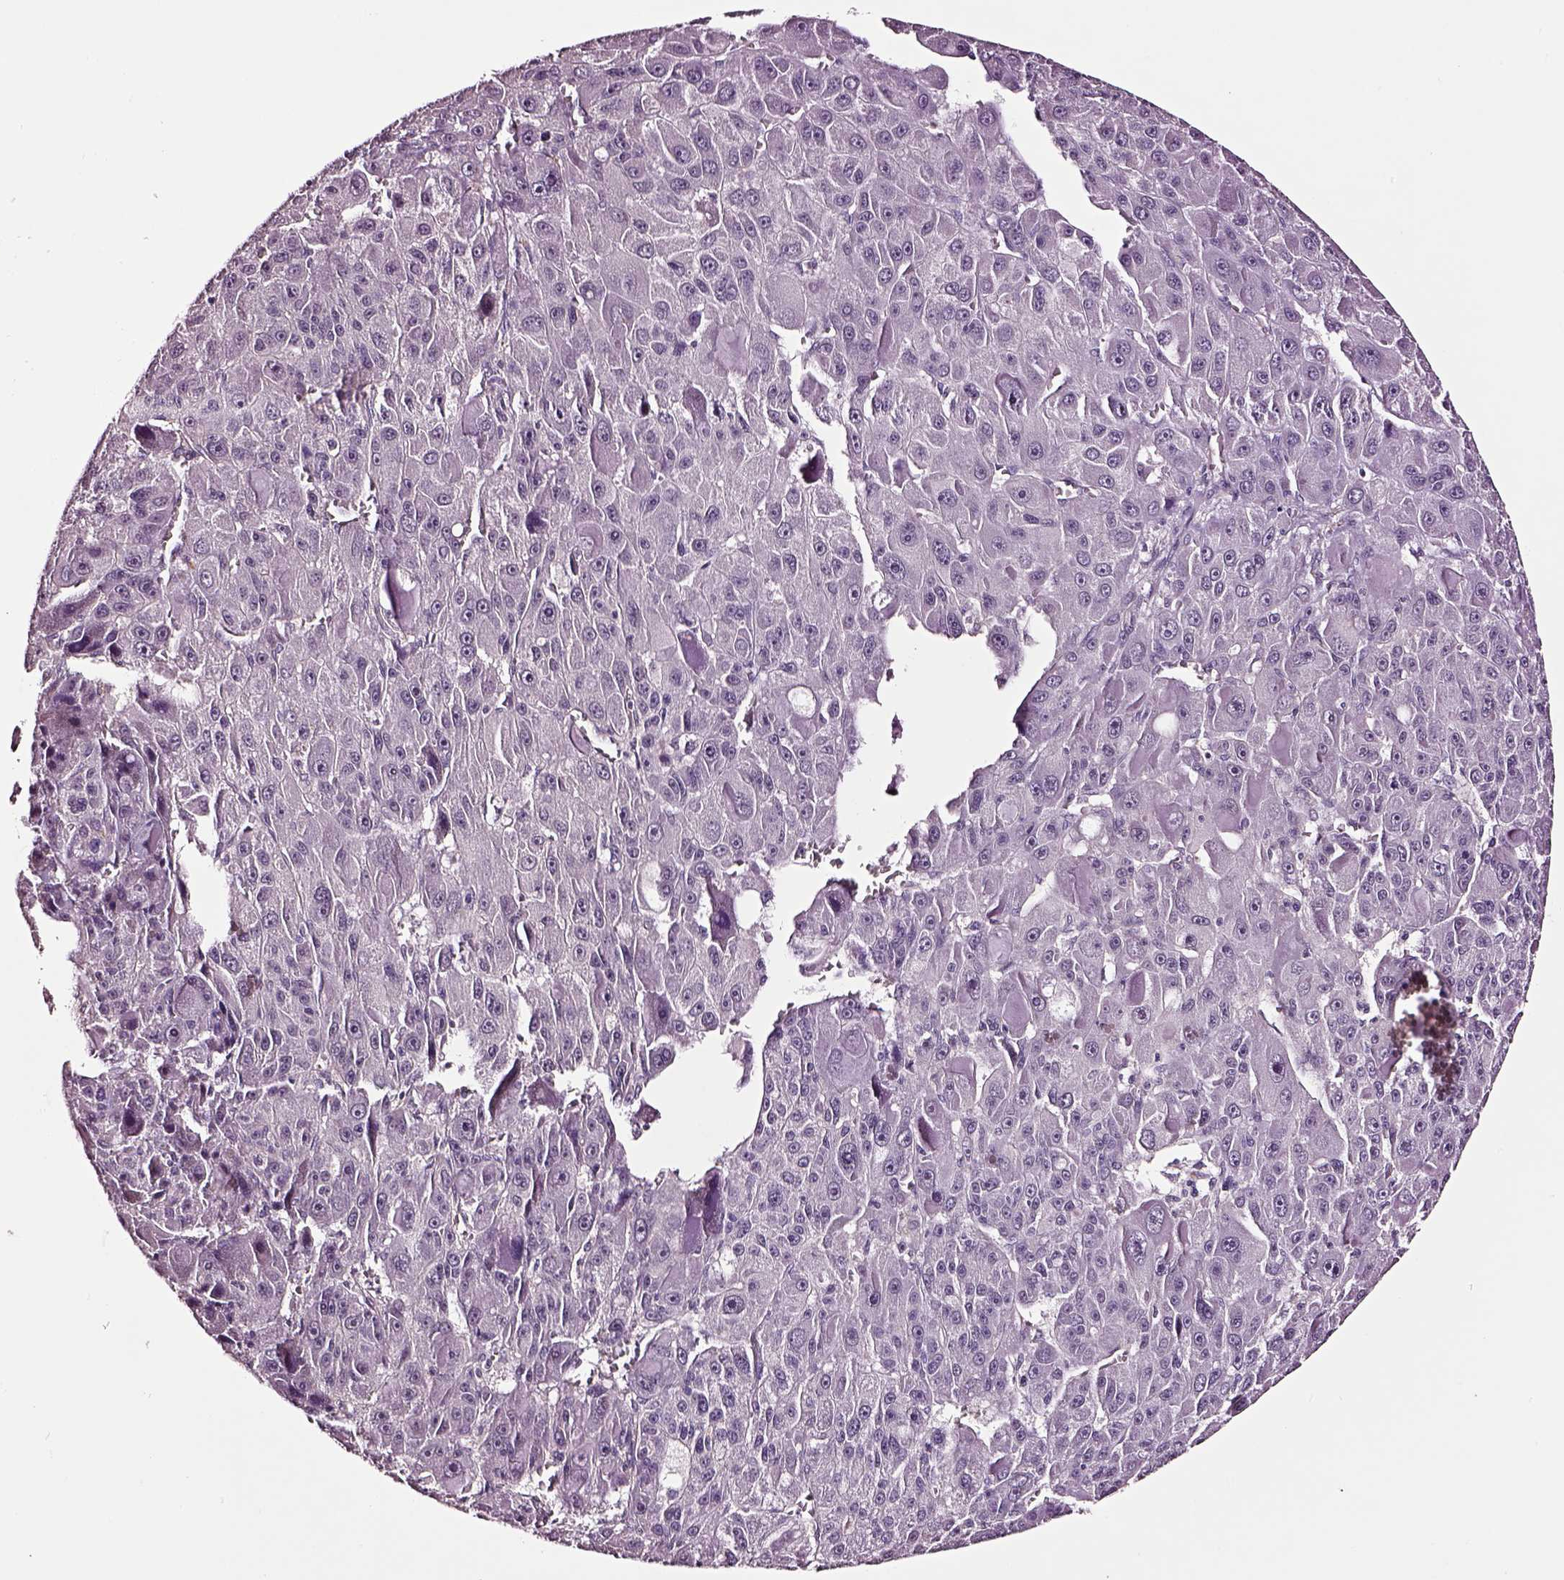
{"staining": {"intensity": "negative", "quantity": "none", "location": "none"}, "tissue": "liver cancer", "cell_type": "Tumor cells", "image_type": "cancer", "snomed": [{"axis": "morphology", "description": "Carcinoma, Hepatocellular, NOS"}, {"axis": "topography", "description": "Liver"}], "caption": "Immunohistochemistry (IHC) micrograph of neoplastic tissue: human liver hepatocellular carcinoma stained with DAB (3,3'-diaminobenzidine) demonstrates no significant protein positivity in tumor cells.", "gene": "SOX10", "patient": {"sex": "male", "age": 76}}